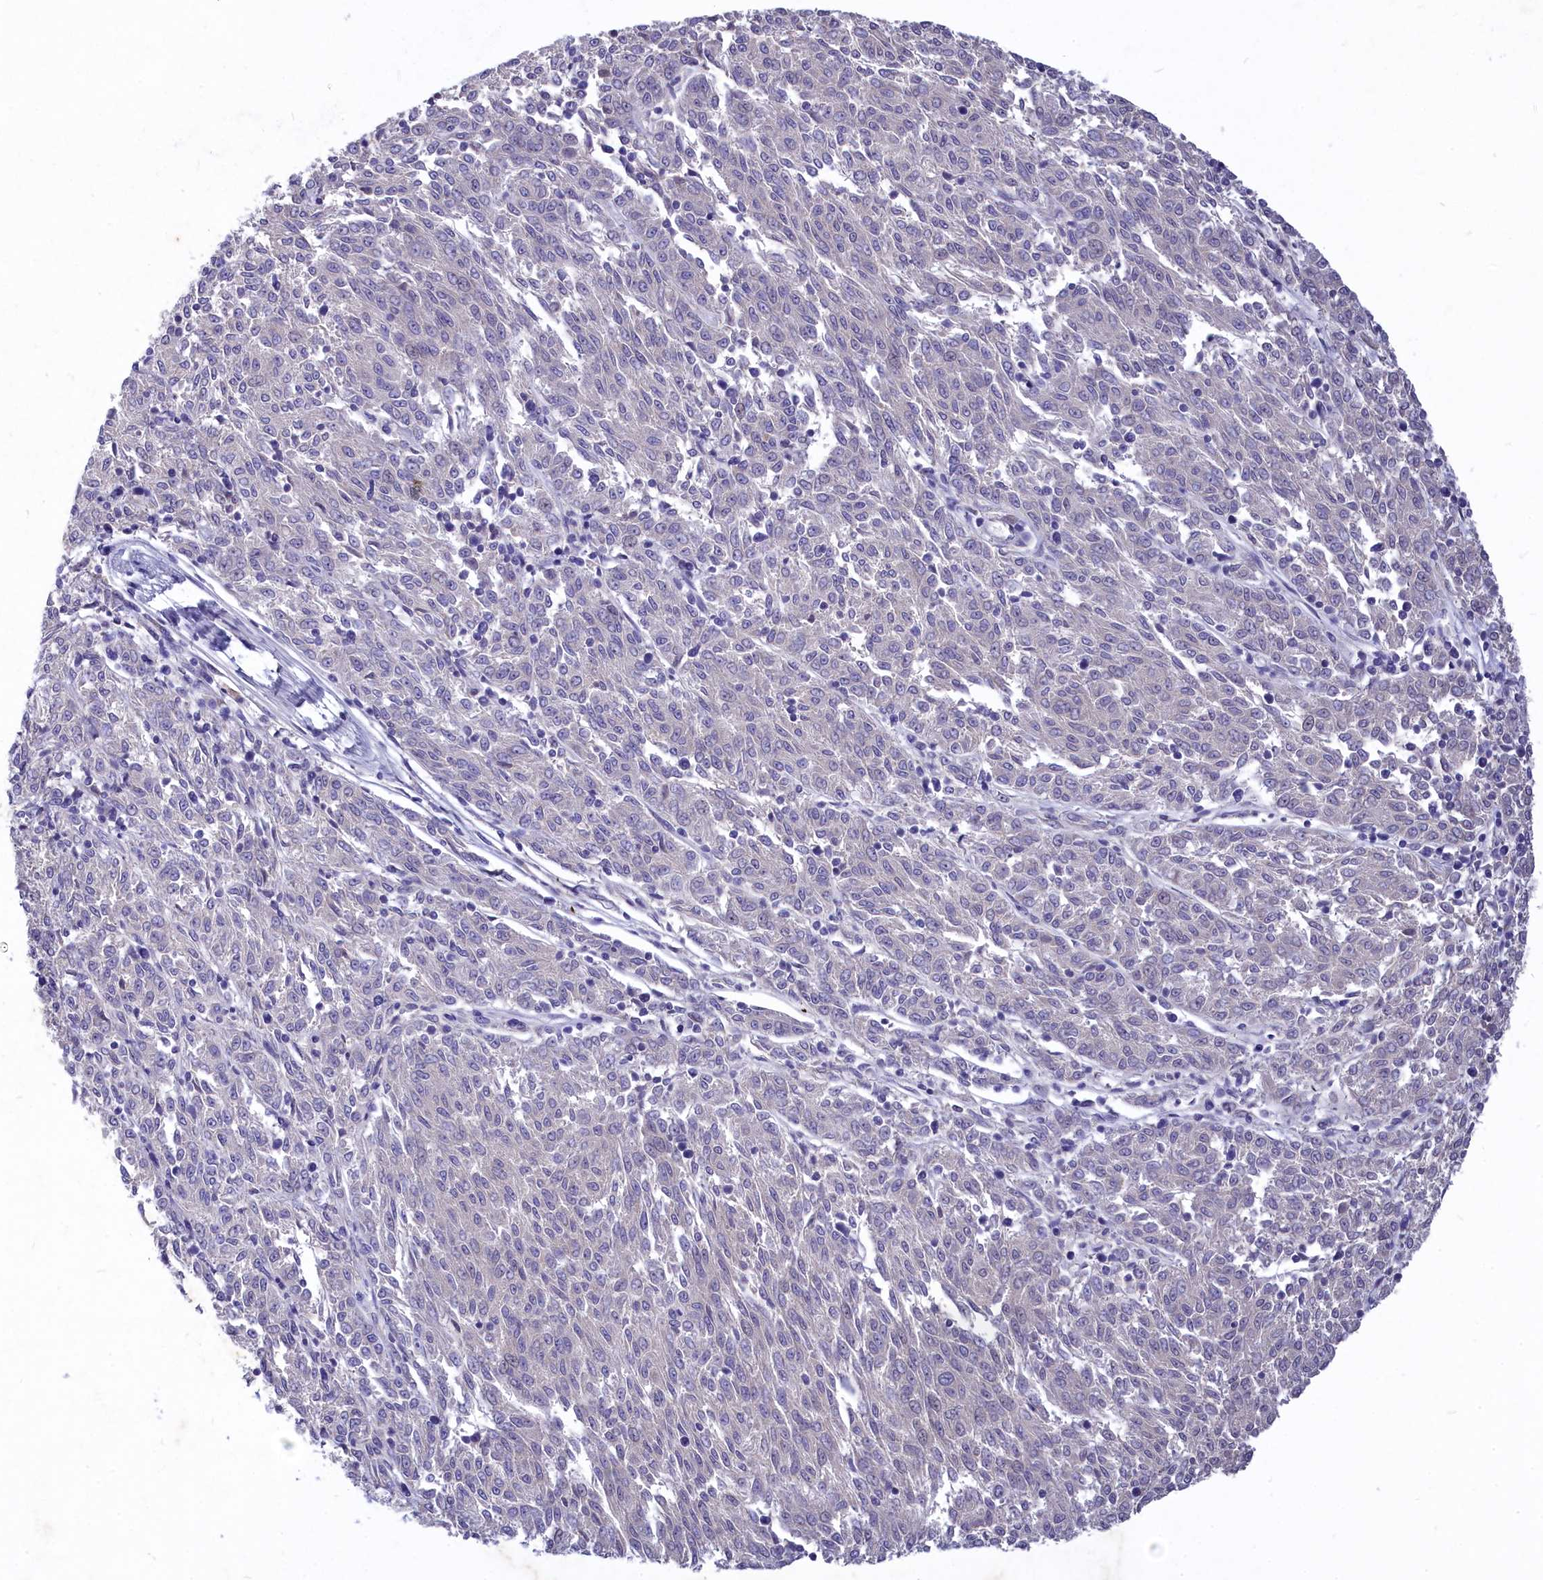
{"staining": {"intensity": "negative", "quantity": "none", "location": "none"}, "tissue": "melanoma", "cell_type": "Tumor cells", "image_type": "cancer", "snomed": [{"axis": "morphology", "description": "Malignant melanoma, NOS"}, {"axis": "topography", "description": "Skin"}], "caption": "IHC image of neoplastic tissue: malignant melanoma stained with DAB exhibits no significant protein positivity in tumor cells. (DAB (3,3'-diaminobenzidine) immunohistochemistry (IHC) with hematoxylin counter stain).", "gene": "DEFB119", "patient": {"sex": "female", "age": 72}}